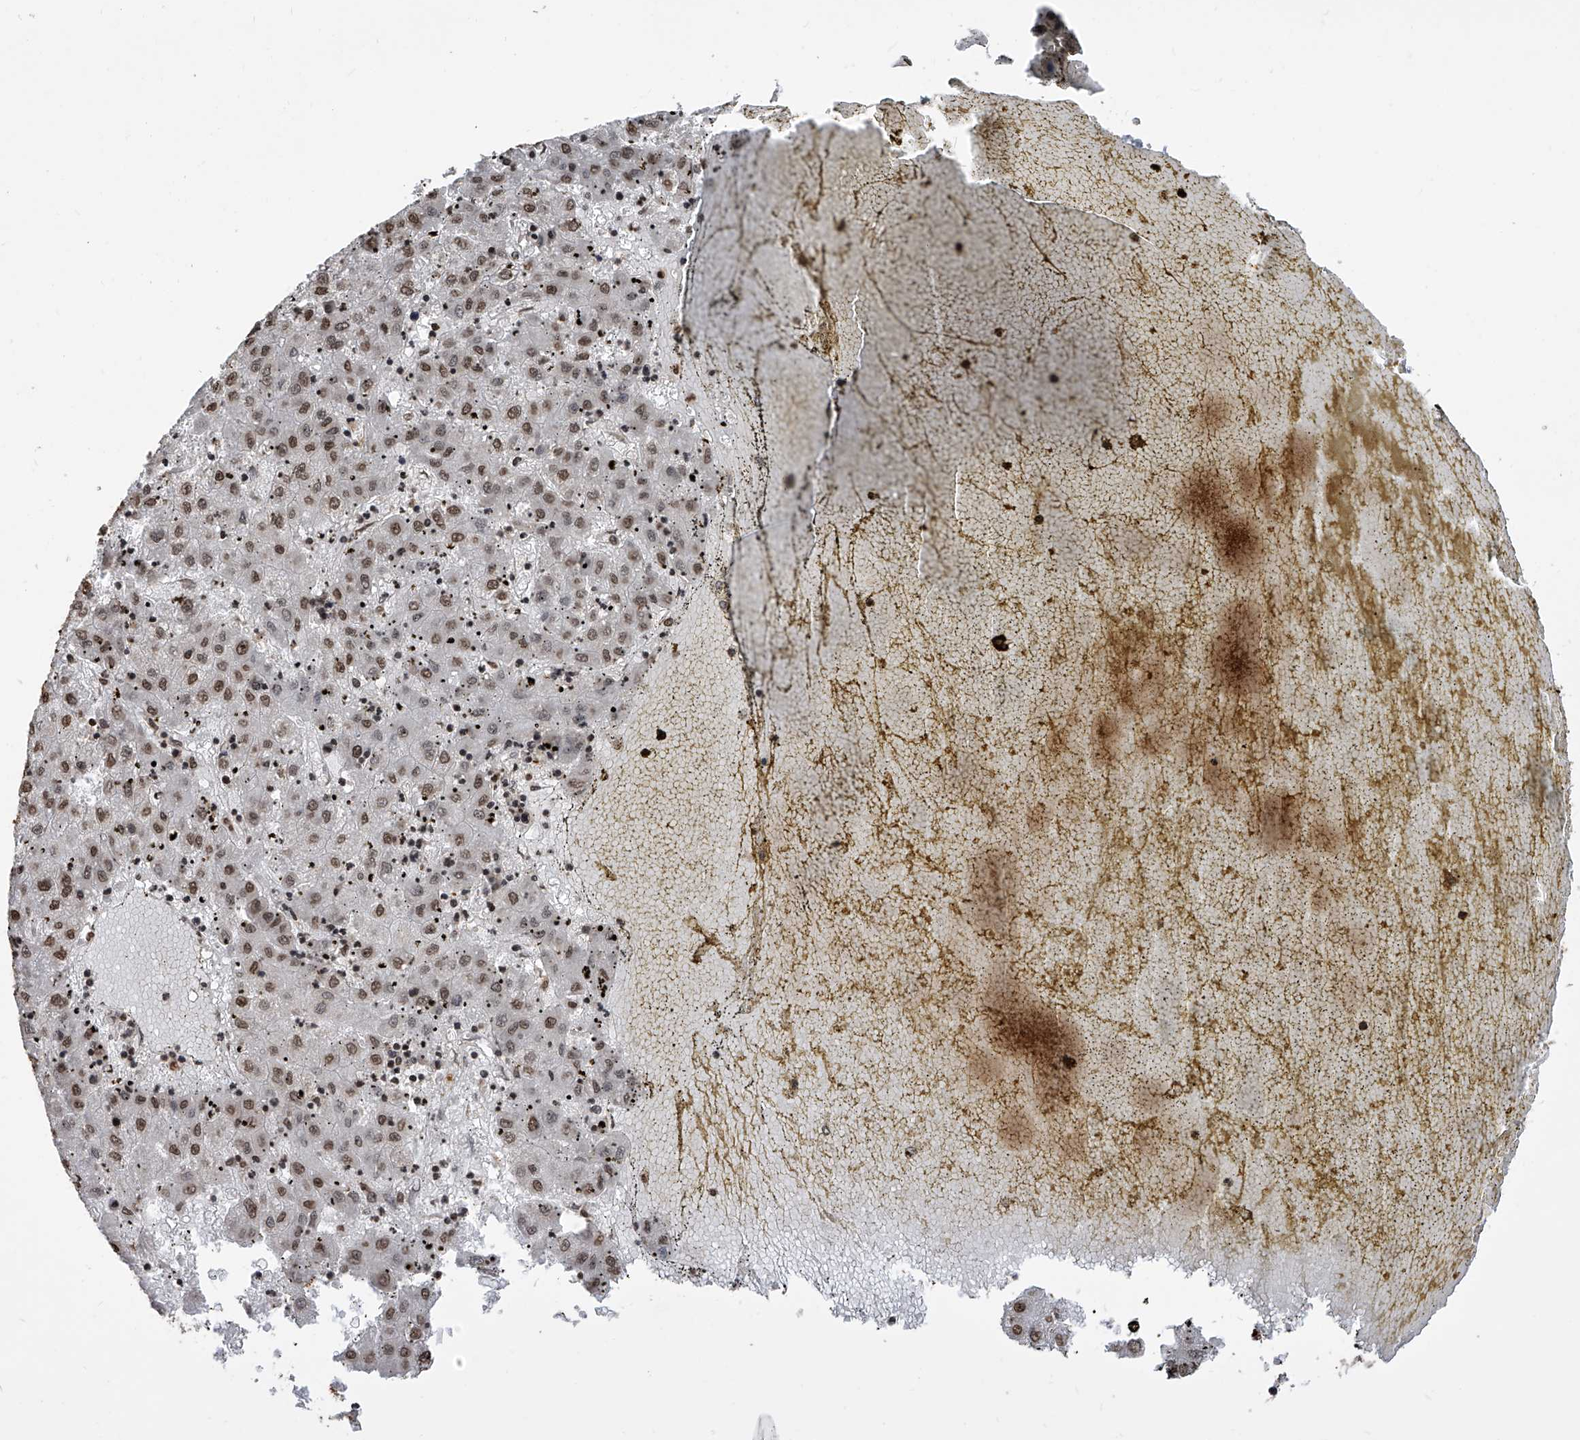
{"staining": {"intensity": "moderate", "quantity": ">75%", "location": "nuclear"}, "tissue": "liver cancer", "cell_type": "Tumor cells", "image_type": "cancer", "snomed": [{"axis": "morphology", "description": "Carcinoma, Hepatocellular, NOS"}, {"axis": "topography", "description": "Liver"}], "caption": "IHC photomicrograph of neoplastic tissue: human liver cancer stained using IHC shows medium levels of moderate protein expression localized specifically in the nuclear of tumor cells, appearing as a nuclear brown color.", "gene": "CFAP410", "patient": {"sex": "male", "age": 72}}